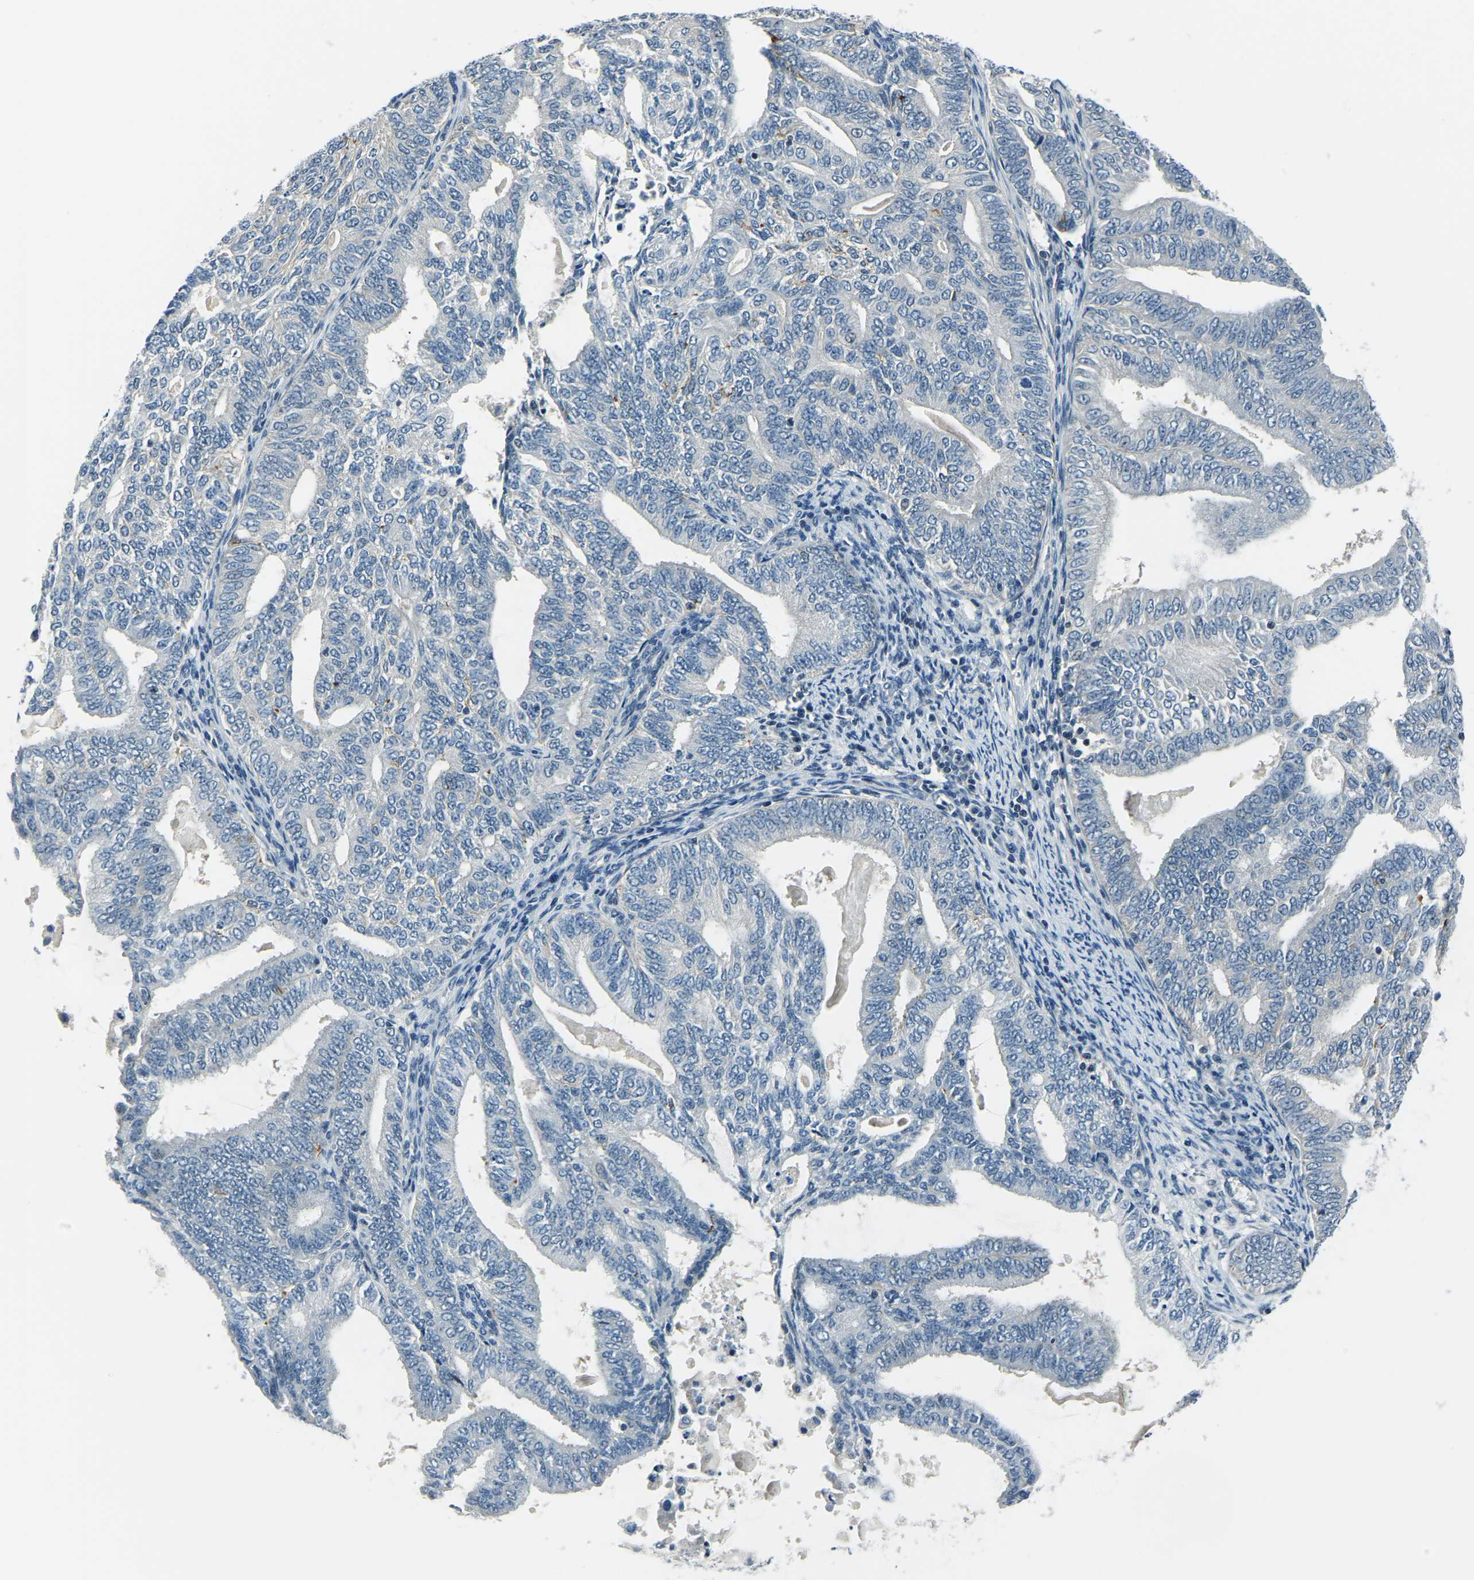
{"staining": {"intensity": "negative", "quantity": "none", "location": "none"}, "tissue": "endometrial cancer", "cell_type": "Tumor cells", "image_type": "cancer", "snomed": [{"axis": "morphology", "description": "Adenocarcinoma, NOS"}, {"axis": "topography", "description": "Endometrium"}], "caption": "High power microscopy photomicrograph of an immunohistochemistry micrograph of adenocarcinoma (endometrial), revealing no significant staining in tumor cells.", "gene": "RRP1", "patient": {"sex": "female", "age": 58}}